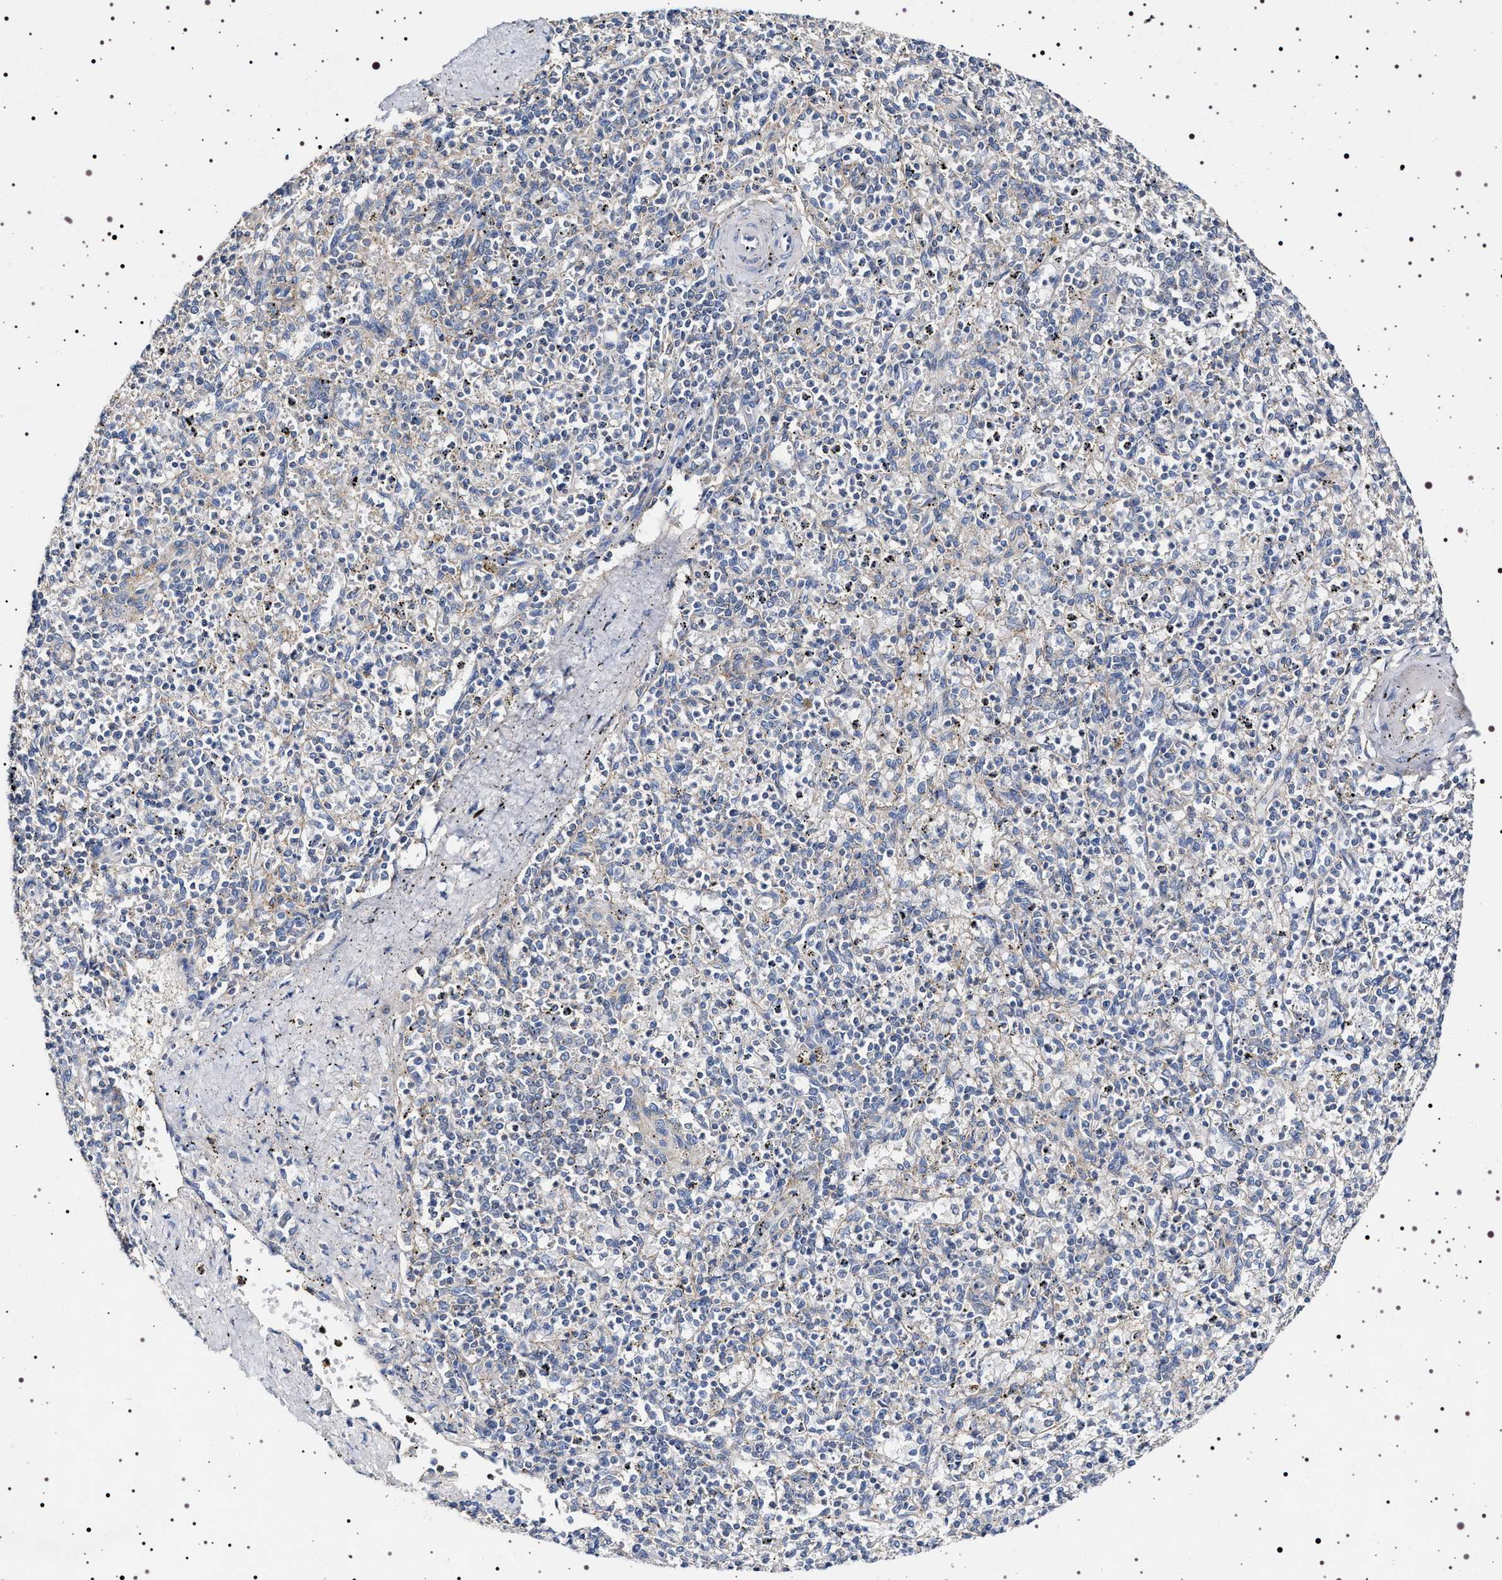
{"staining": {"intensity": "negative", "quantity": "none", "location": "none"}, "tissue": "spleen", "cell_type": "Cells in red pulp", "image_type": "normal", "snomed": [{"axis": "morphology", "description": "Normal tissue, NOS"}, {"axis": "topography", "description": "Spleen"}], "caption": "The immunohistochemistry (IHC) image has no significant expression in cells in red pulp of spleen. (Brightfield microscopy of DAB (3,3'-diaminobenzidine) immunohistochemistry at high magnification).", "gene": "NAALADL2", "patient": {"sex": "male", "age": 72}}